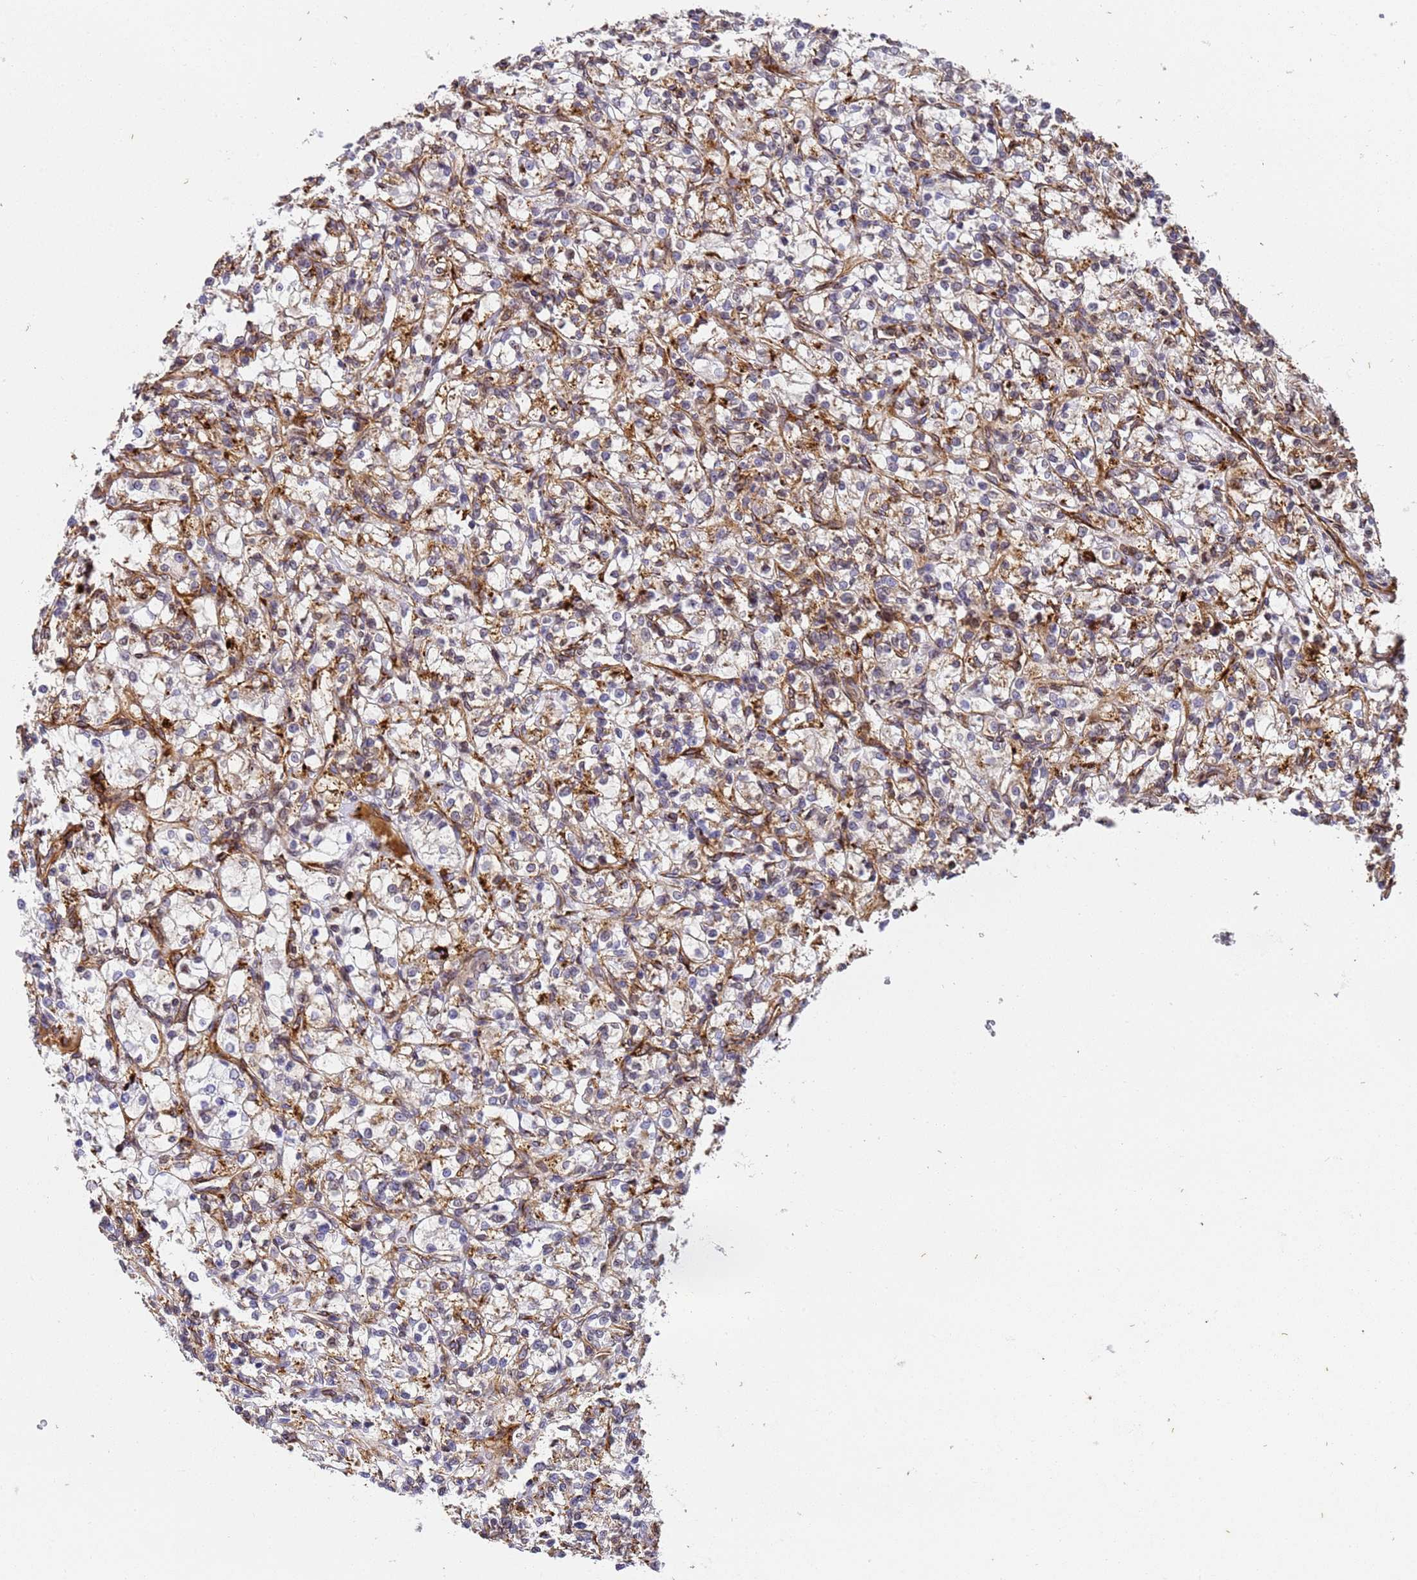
{"staining": {"intensity": "moderate", "quantity": "25%-75%", "location": "cytoplasmic/membranous"}, "tissue": "renal cancer", "cell_type": "Tumor cells", "image_type": "cancer", "snomed": [{"axis": "morphology", "description": "Adenocarcinoma, NOS"}, {"axis": "topography", "description": "Kidney"}], "caption": "Immunohistochemical staining of human renal cancer (adenocarcinoma) shows medium levels of moderate cytoplasmic/membranous positivity in approximately 25%-75% of tumor cells.", "gene": "IGFBP7", "patient": {"sex": "female", "age": 69}}